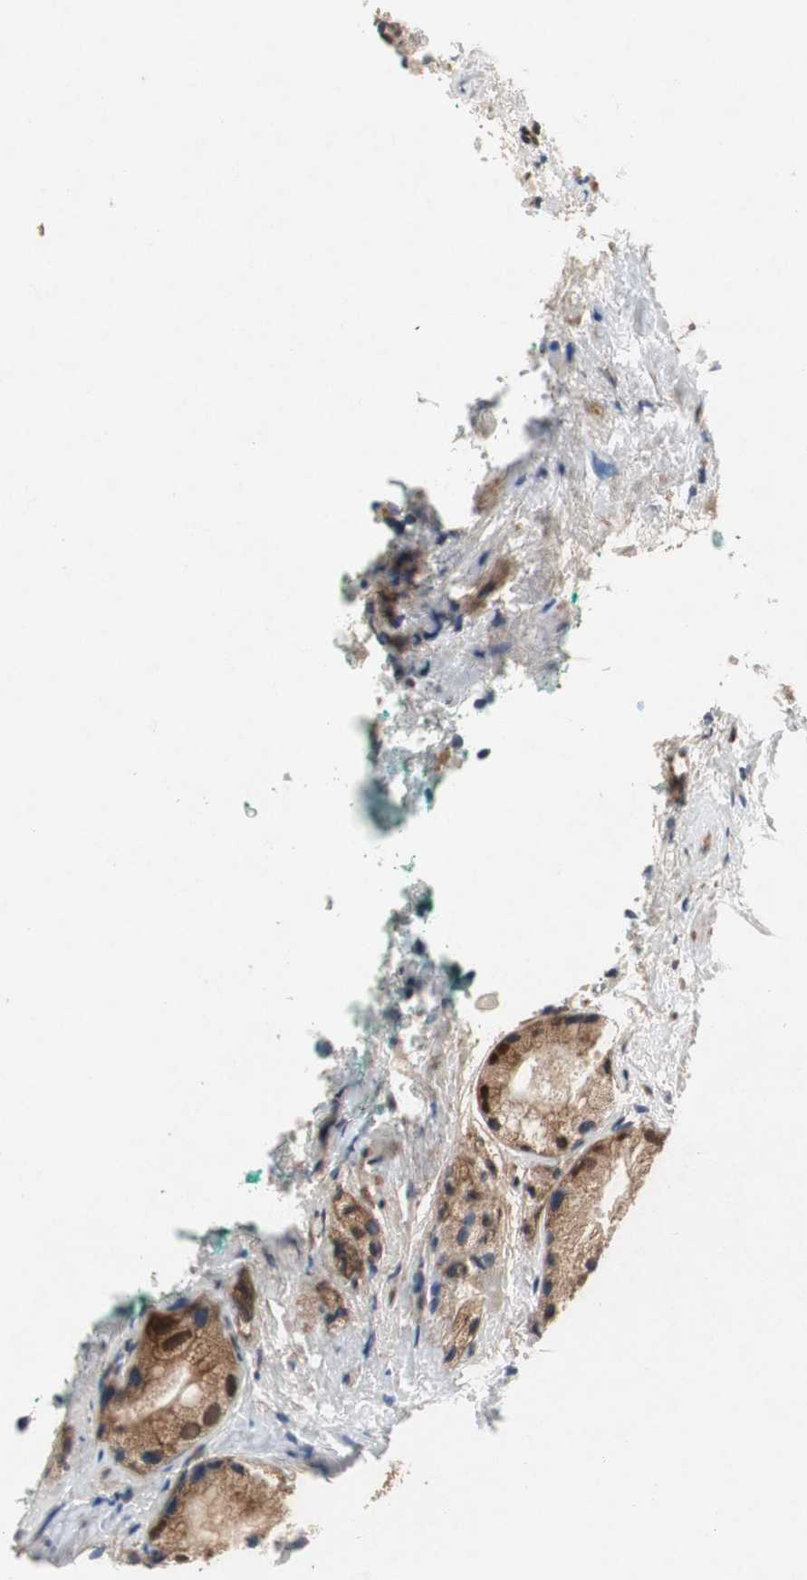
{"staining": {"intensity": "moderate", "quantity": ">75%", "location": "cytoplasmic/membranous,nuclear"}, "tissue": "prostate cancer", "cell_type": "Tumor cells", "image_type": "cancer", "snomed": [{"axis": "morphology", "description": "Adenocarcinoma, Low grade"}, {"axis": "topography", "description": "Prostate"}], "caption": "Prostate cancer was stained to show a protein in brown. There is medium levels of moderate cytoplasmic/membranous and nuclear positivity in about >75% of tumor cells.", "gene": "RPL35", "patient": {"sex": "male", "age": 69}}